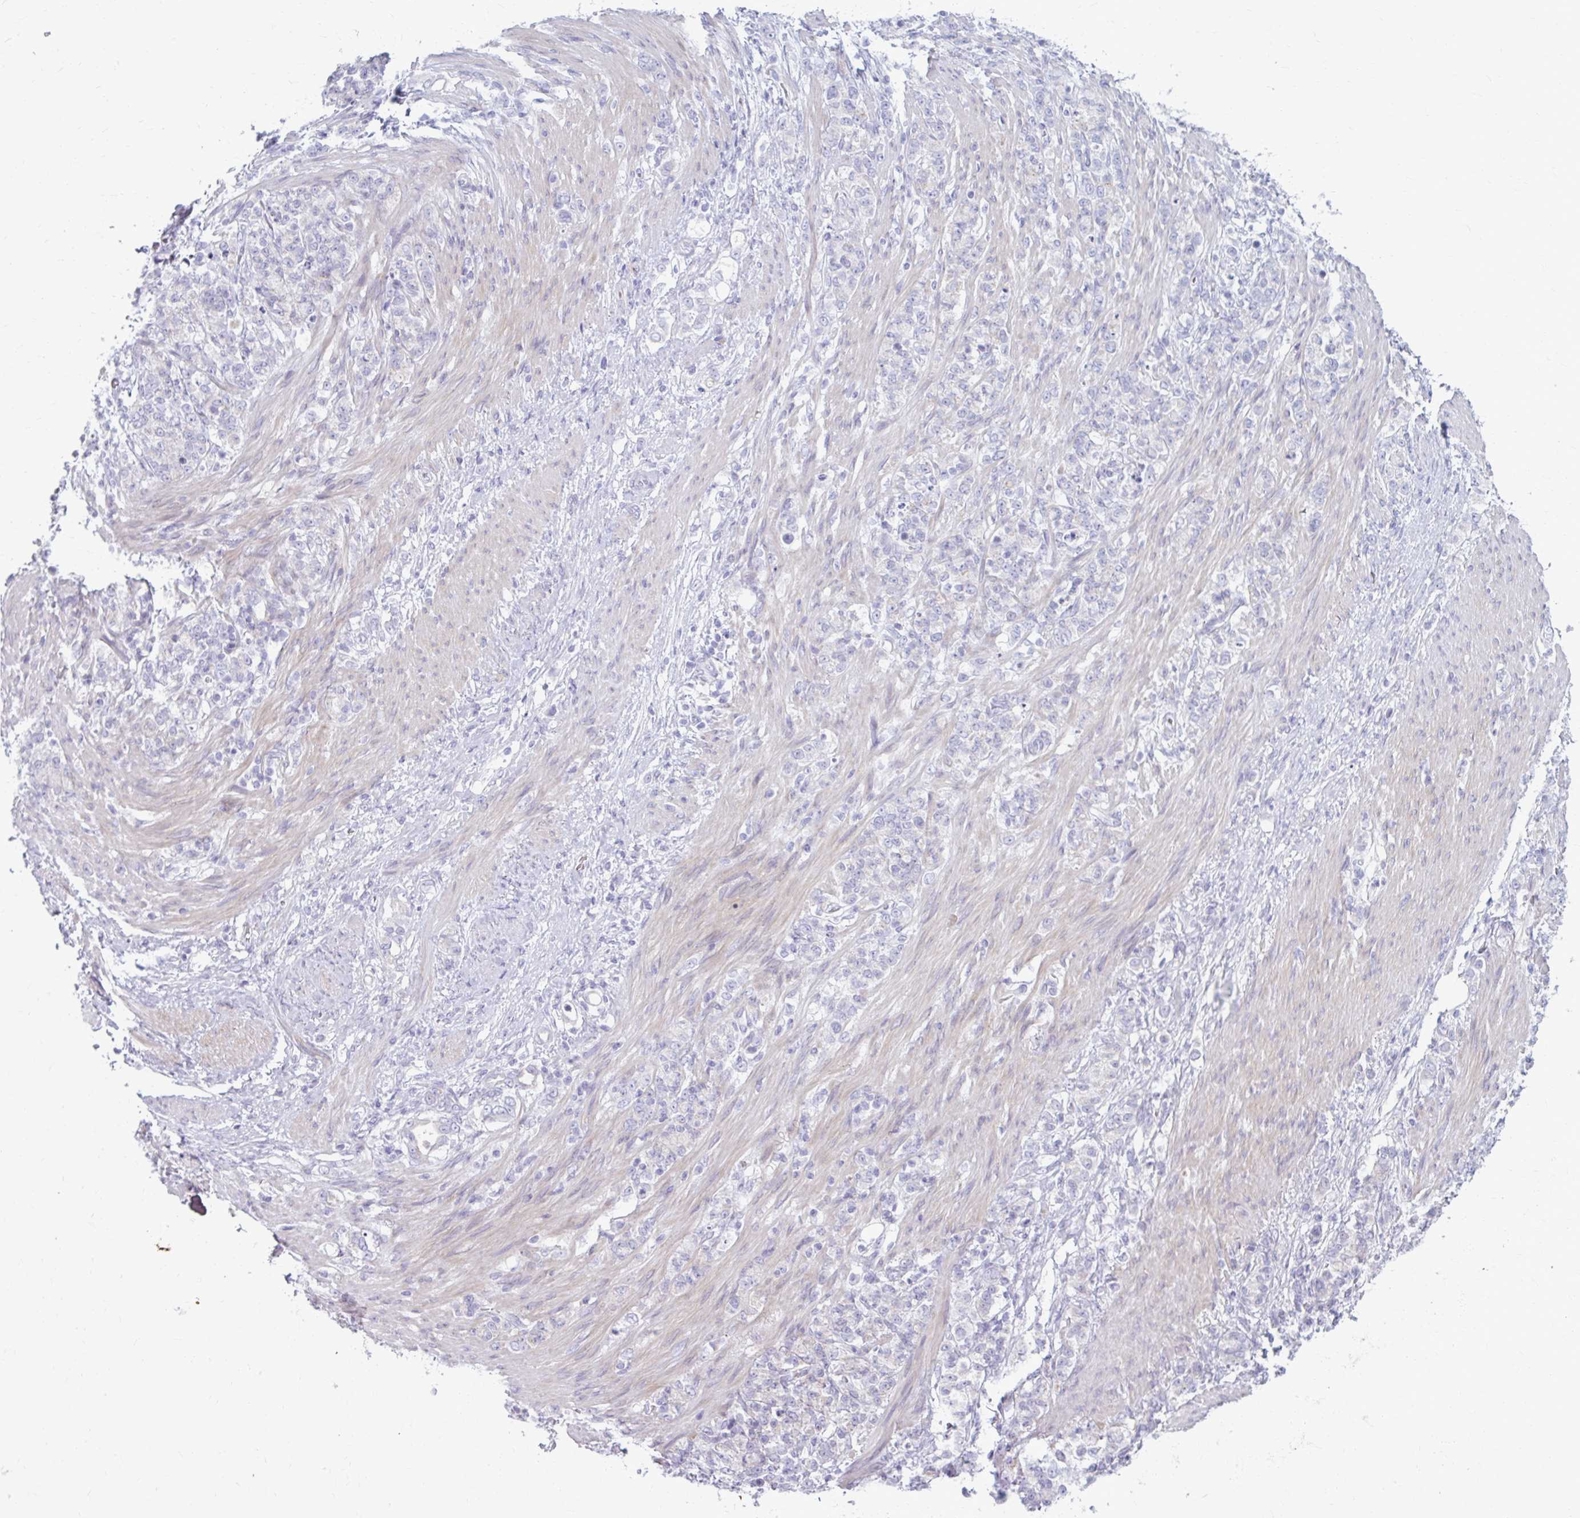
{"staining": {"intensity": "negative", "quantity": "none", "location": "none"}, "tissue": "stomach cancer", "cell_type": "Tumor cells", "image_type": "cancer", "snomed": [{"axis": "morphology", "description": "Adenocarcinoma, NOS"}, {"axis": "topography", "description": "Stomach"}], "caption": "There is no significant expression in tumor cells of stomach cancer (adenocarcinoma).", "gene": "MSMO1", "patient": {"sex": "female", "age": 79}}